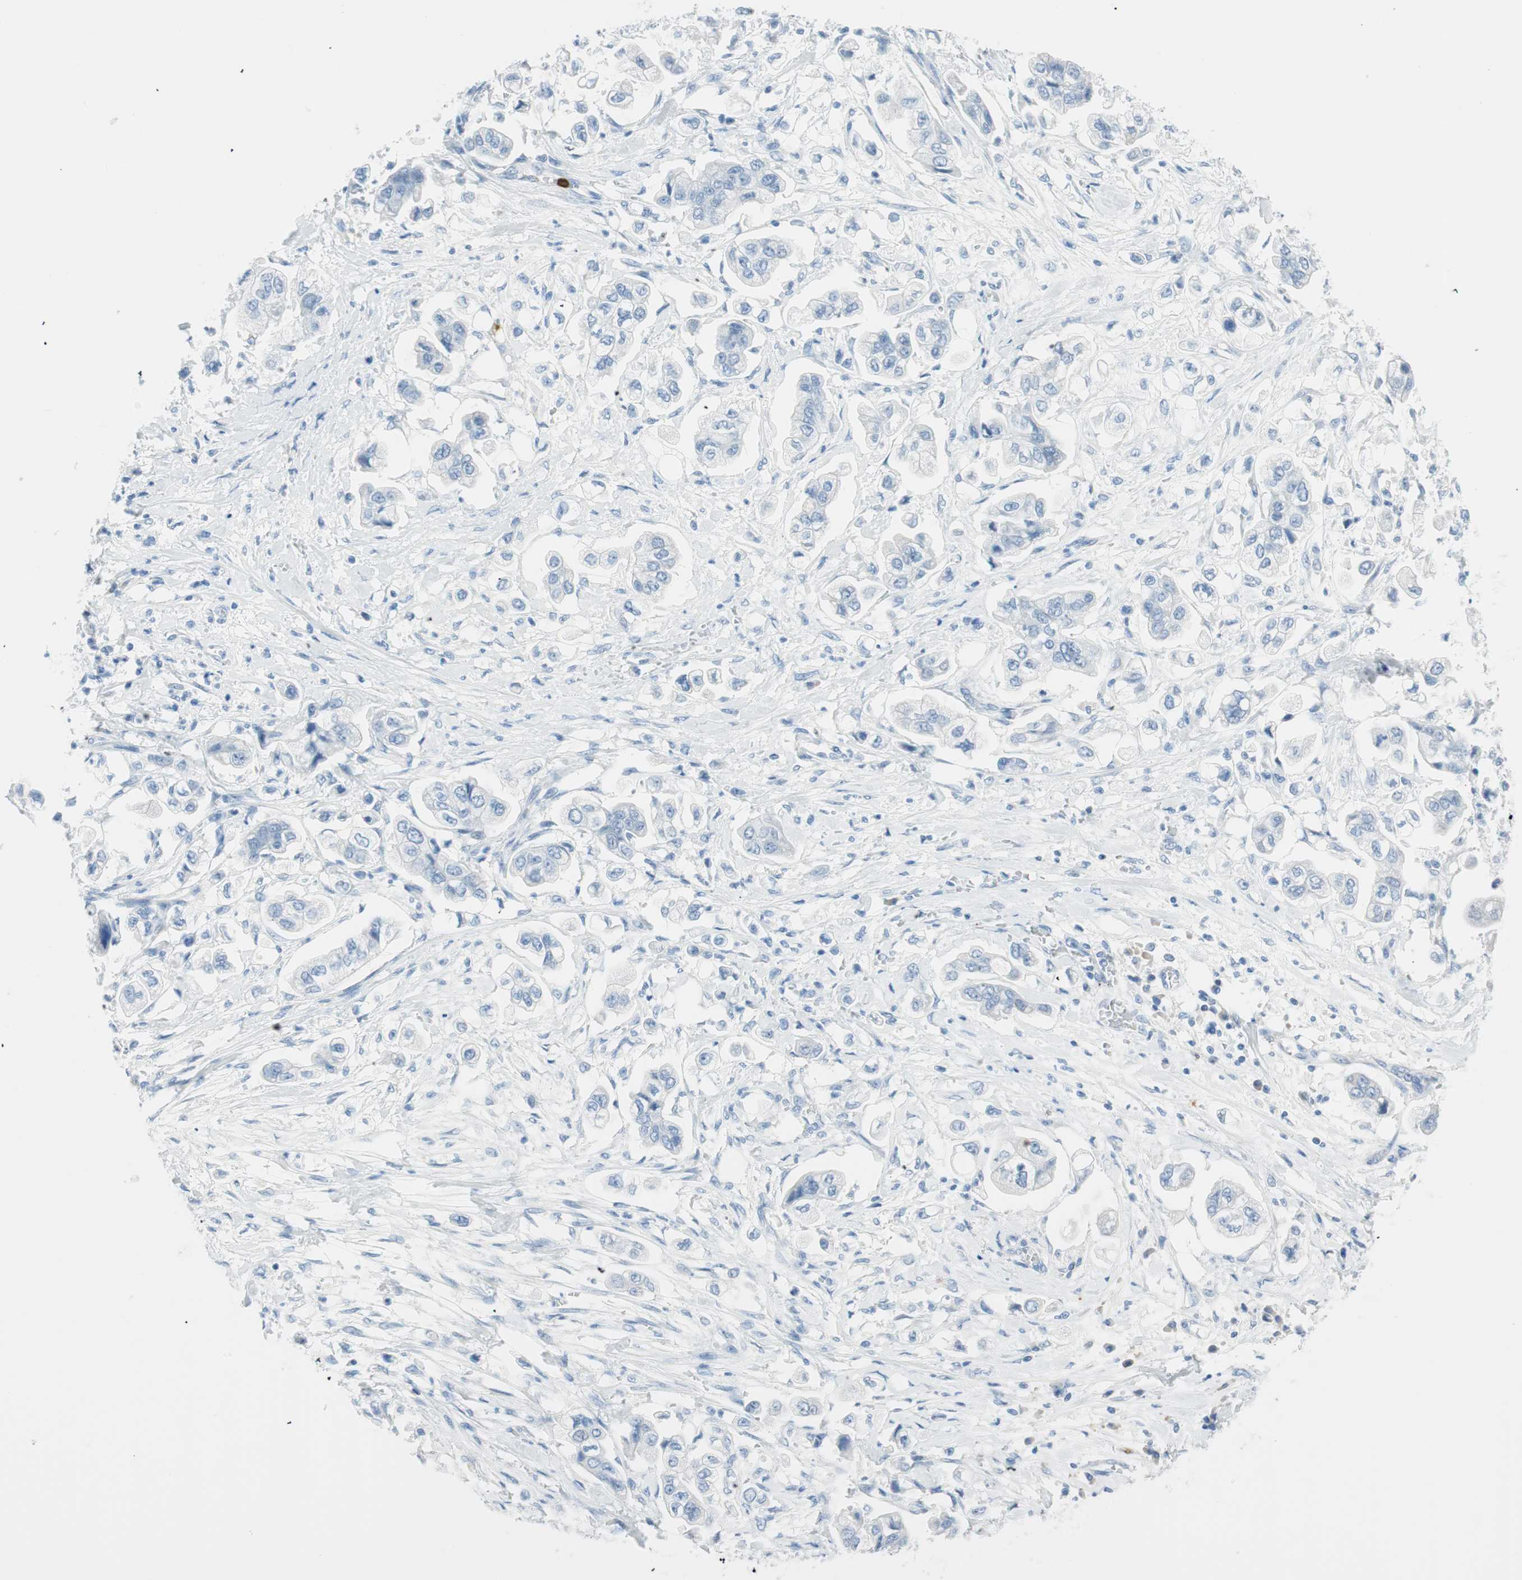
{"staining": {"intensity": "negative", "quantity": "none", "location": "none"}, "tissue": "stomach cancer", "cell_type": "Tumor cells", "image_type": "cancer", "snomed": [{"axis": "morphology", "description": "Adenocarcinoma, NOS"}, {"axis": "topography", "description": "Stomach"}], "caption": "Stomach adenocarcinoma was stained to show a protein in brown. There is no significant positivity in tumor cells.", "gene": "TNFRSF13C", "patient": {"sex": "male", "age": 62}}